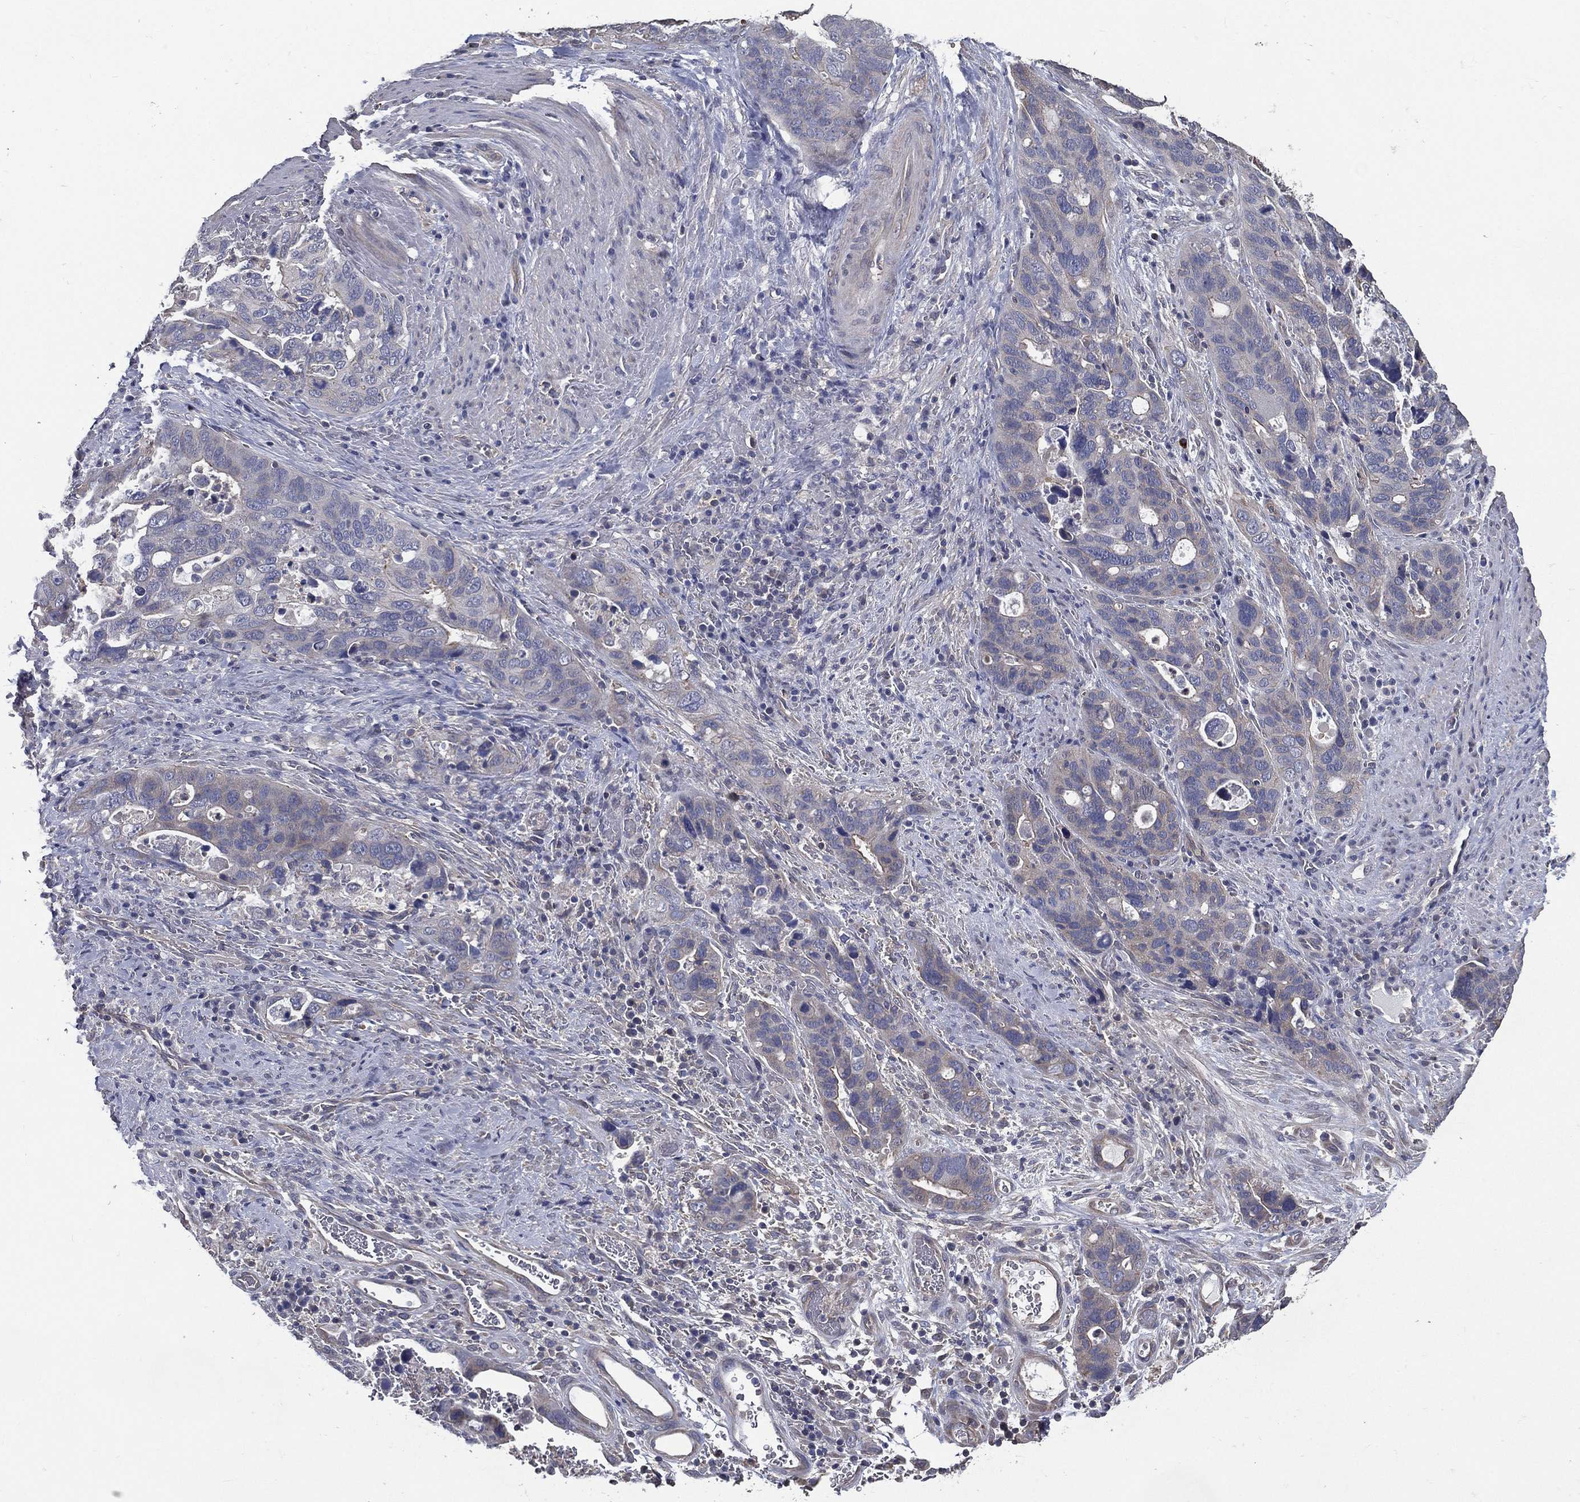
{"staining": {"intensity": "negative", "quantity": "none", "location": "none"}, "tissue": "stomach cancer", "cell_type": "Tumor cells", "image_type": "cancer", "snomed": [{"axis": "morphology", "description": "Adenocarcinoma, NOS"}, {"axis": "topography", "description": "Stomach"}], "caption": "A histopathology image of human adenocarcinoma (stomach) is negative for staining in tumor cells.", "gene": "SERPINB2", "patient": {"sex": "male", "age": 54}}